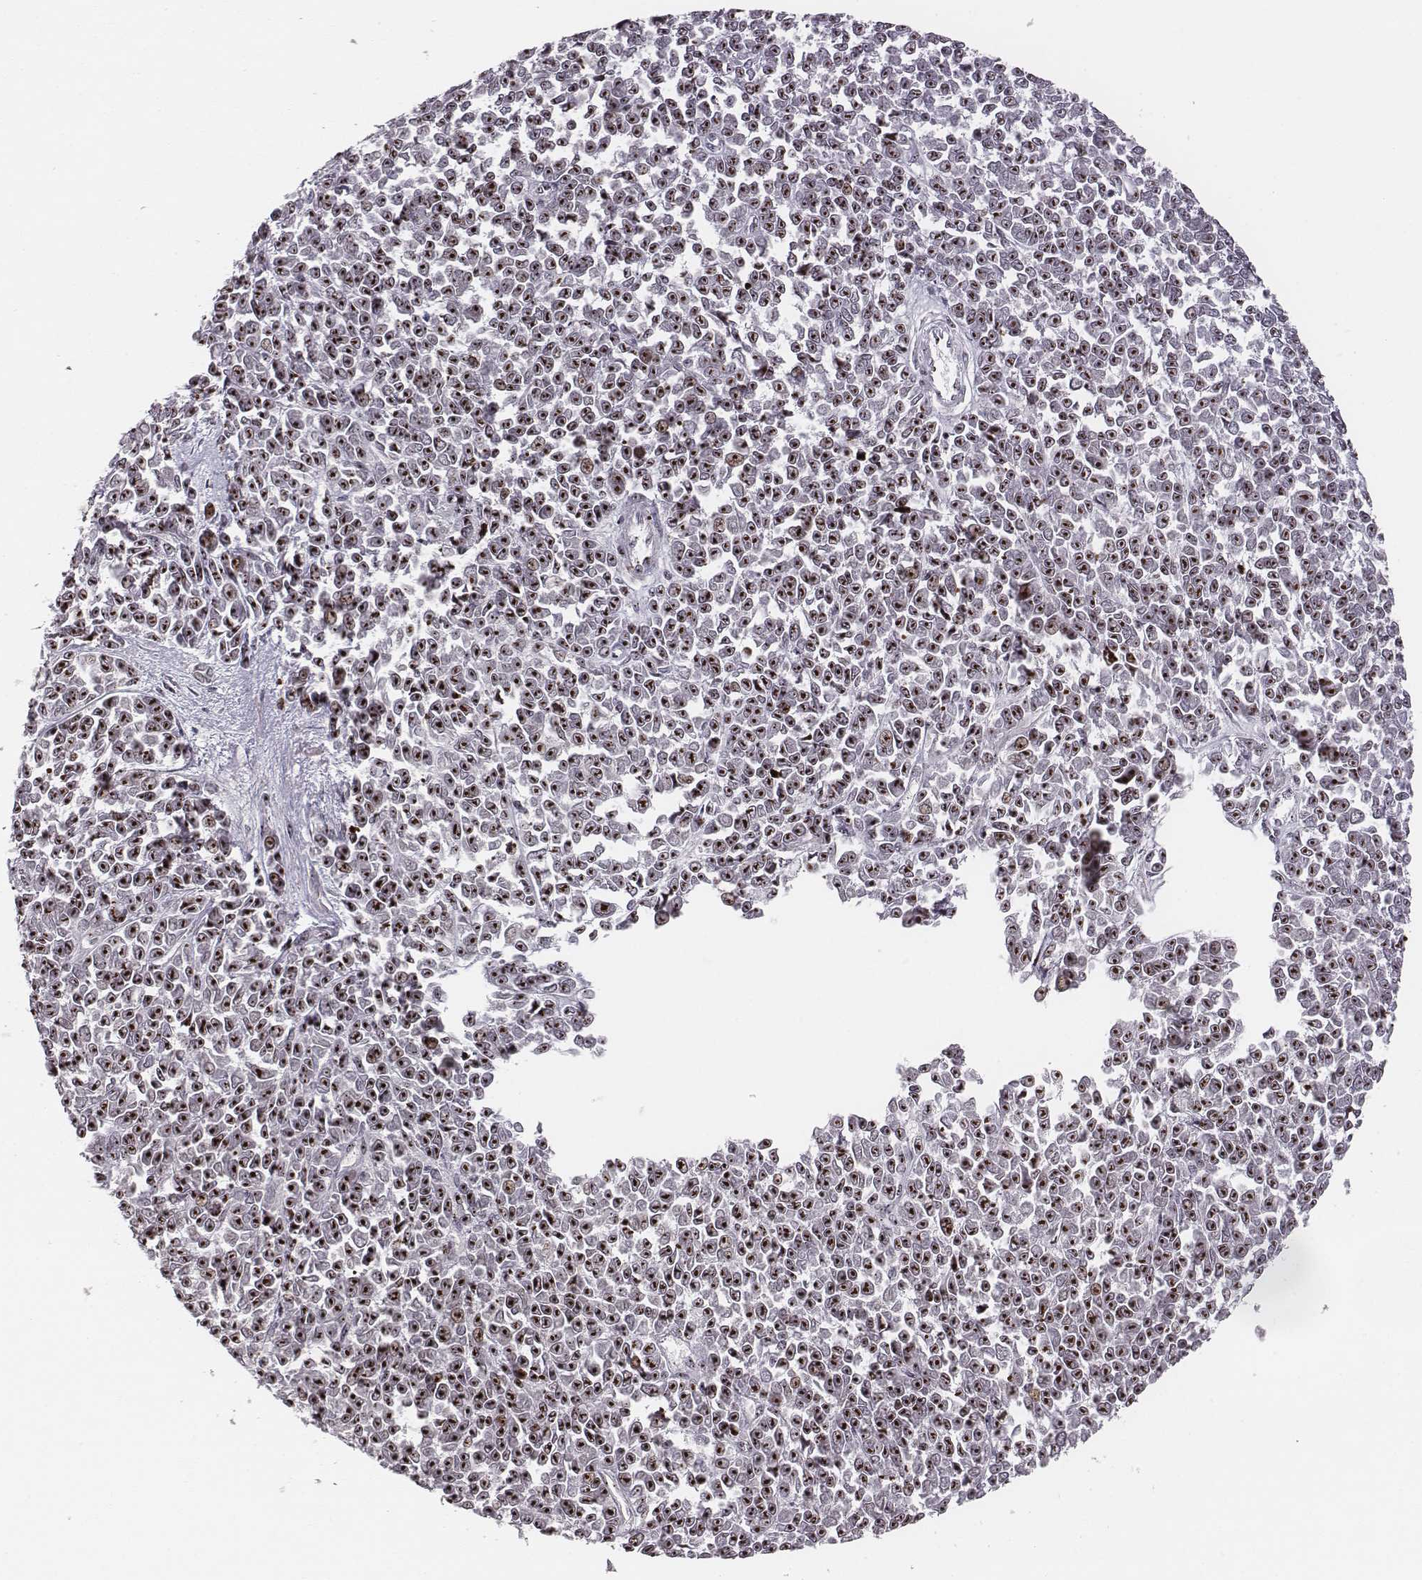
{"staining": {"intensity": "strong", "quantity": ">75%", "location": "nuclear"}, "tissue": "melanoma", "cell_type": "Tumor cells", "image_type": "cancer", "snomed": [{"axis": "morphology", "description": "Malignant melanoma, NOS"}, {"axis": "topography", "description": "Skin"}], "caption": "Immunohistochemistry (IHC) (DAB) staining of malignant melanoma demonstrates strong nuclear protein positivity in about >75% of tumor cells. The protein is shown in brown color, while the nuclei are stained blue.", "gene": "NOP56", "patient": {"sex": "female", "age": 95}}